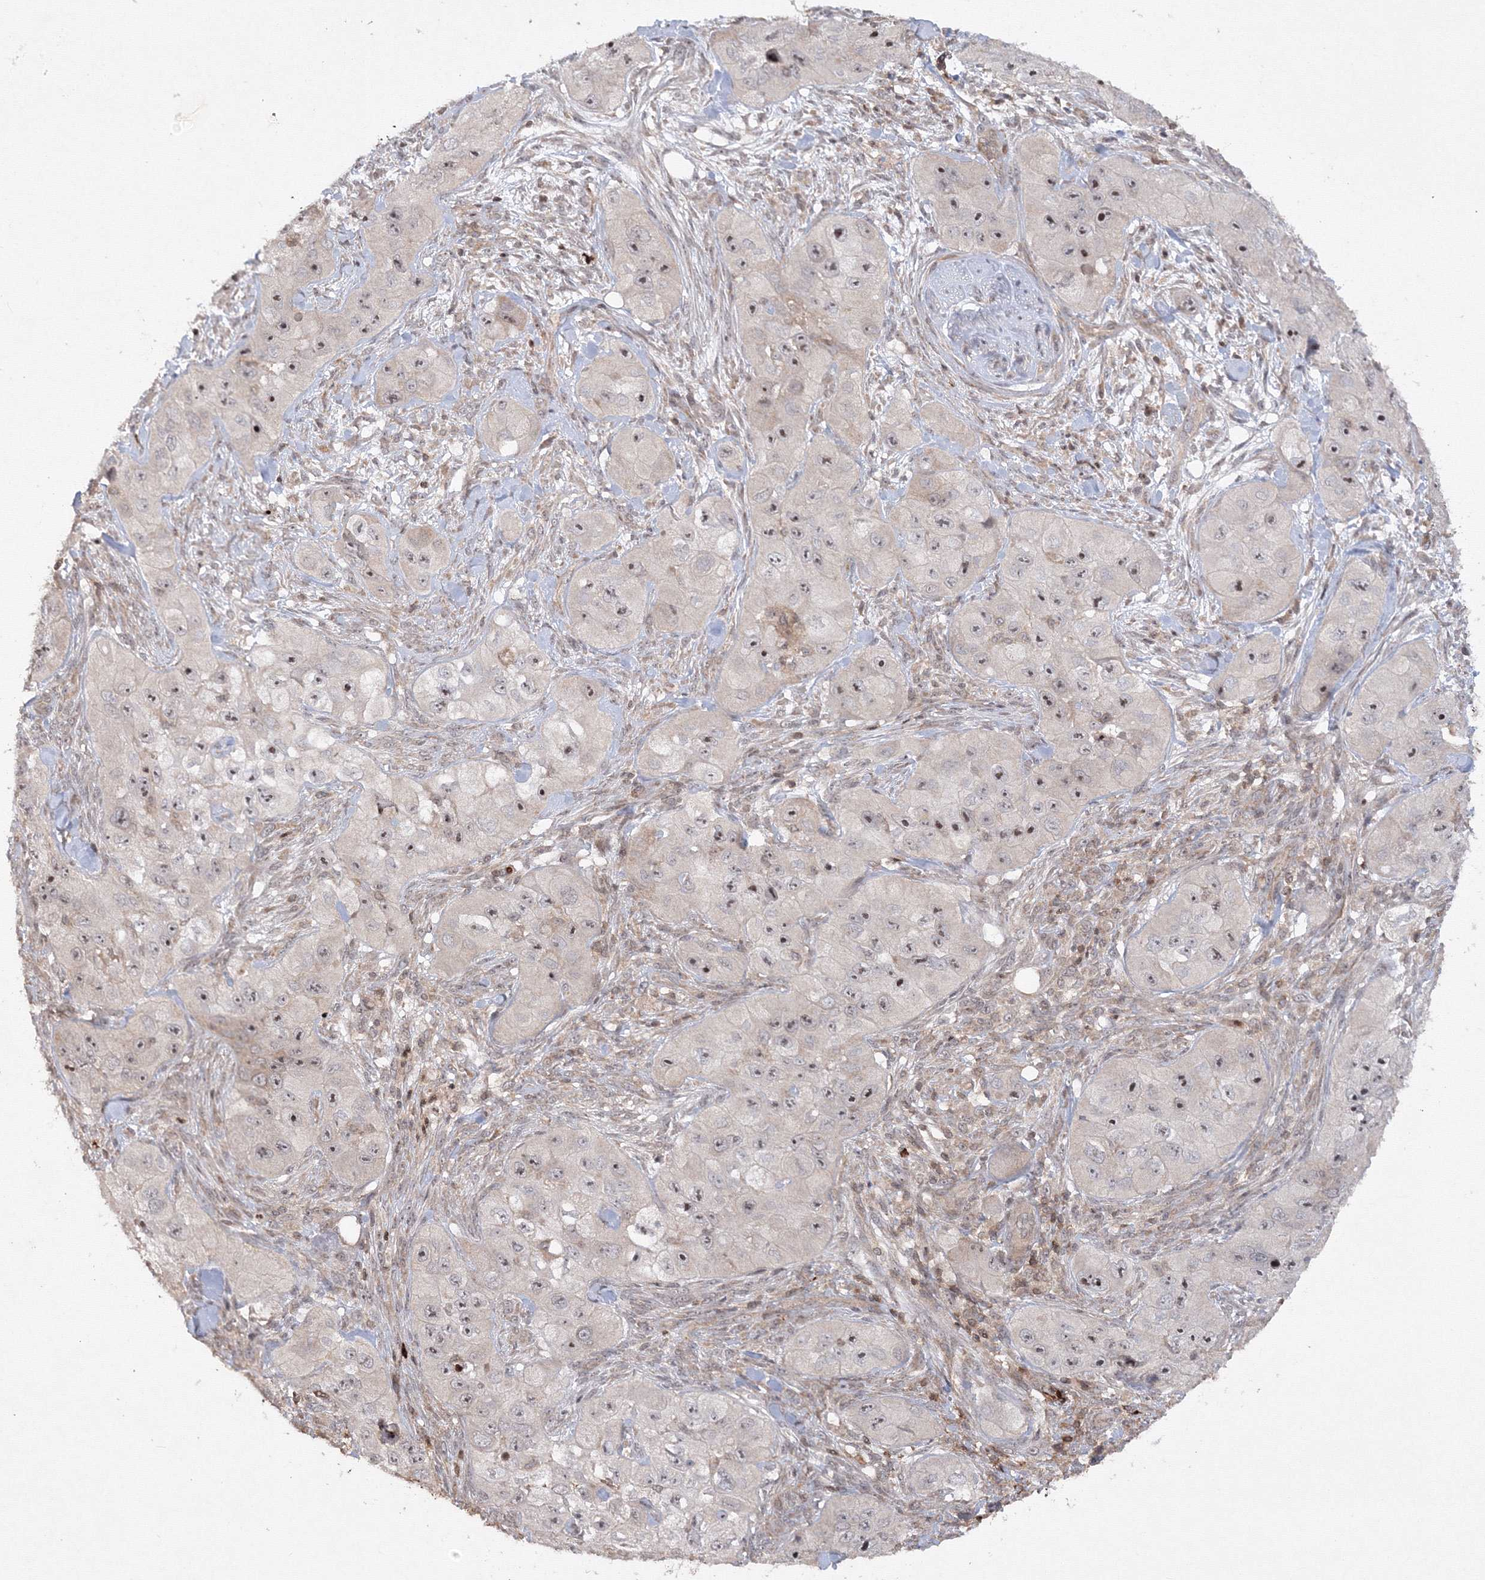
{"staining": {"intensity": "moderate", "quantity": ">75%", "location": "nuclear"}, "tissue": "skin cancer", "cell_type": "Tumor cells", "image_type": "cancer", "snomed": [{"axis": "morphology", "description": "Squamous cell carcinoma, NOS"}, {"axis": "topography", "description": "Skin"}, {"axis": "topography", "description": "Subcutis"}], "caption": "A brown stain shows moderate nuclear expression of a protein in skin cancer tumor cells. (Brightfield microscopy of DAB IHC at high magnification).", "gene": "MKRN2", "patient": {"sex": "male", "age": 73}}